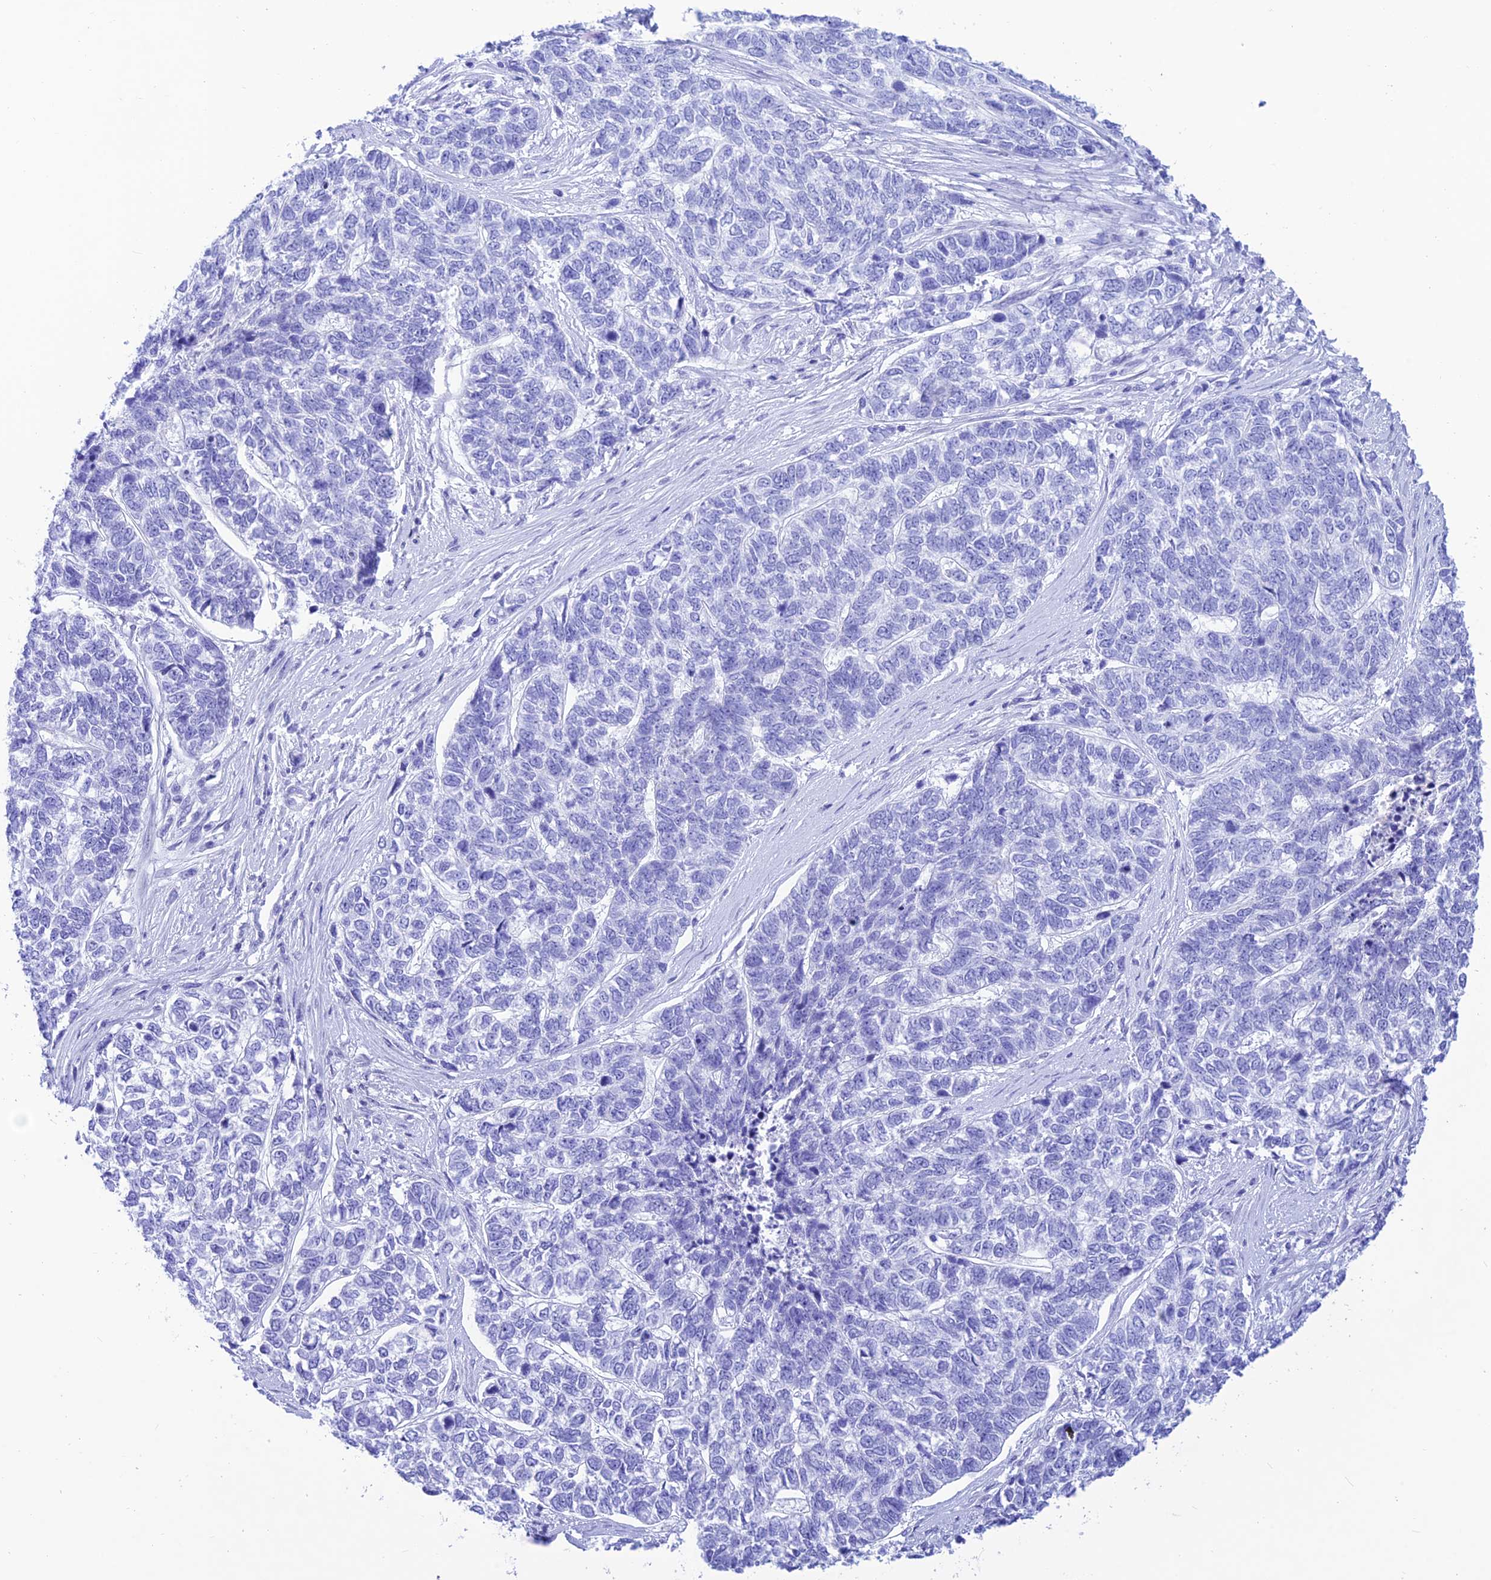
{"staining": {"intensity": "negative", "quantity": "none", "location": "none"}, "tissue": "skin cancer", "cell_type": "Tumor cells", "image_type": "cancer", "snomed": [{"axis": "morphology", "description": "Basal cell carcinoma"}, {"axis": "topography", "description": "Skin"}], "caption": "IHC of skin basal cell carcinoma reveals no expression in tumor cells.", "gene": "PRNP", "patient": {"sex": "female", "age": 65}}